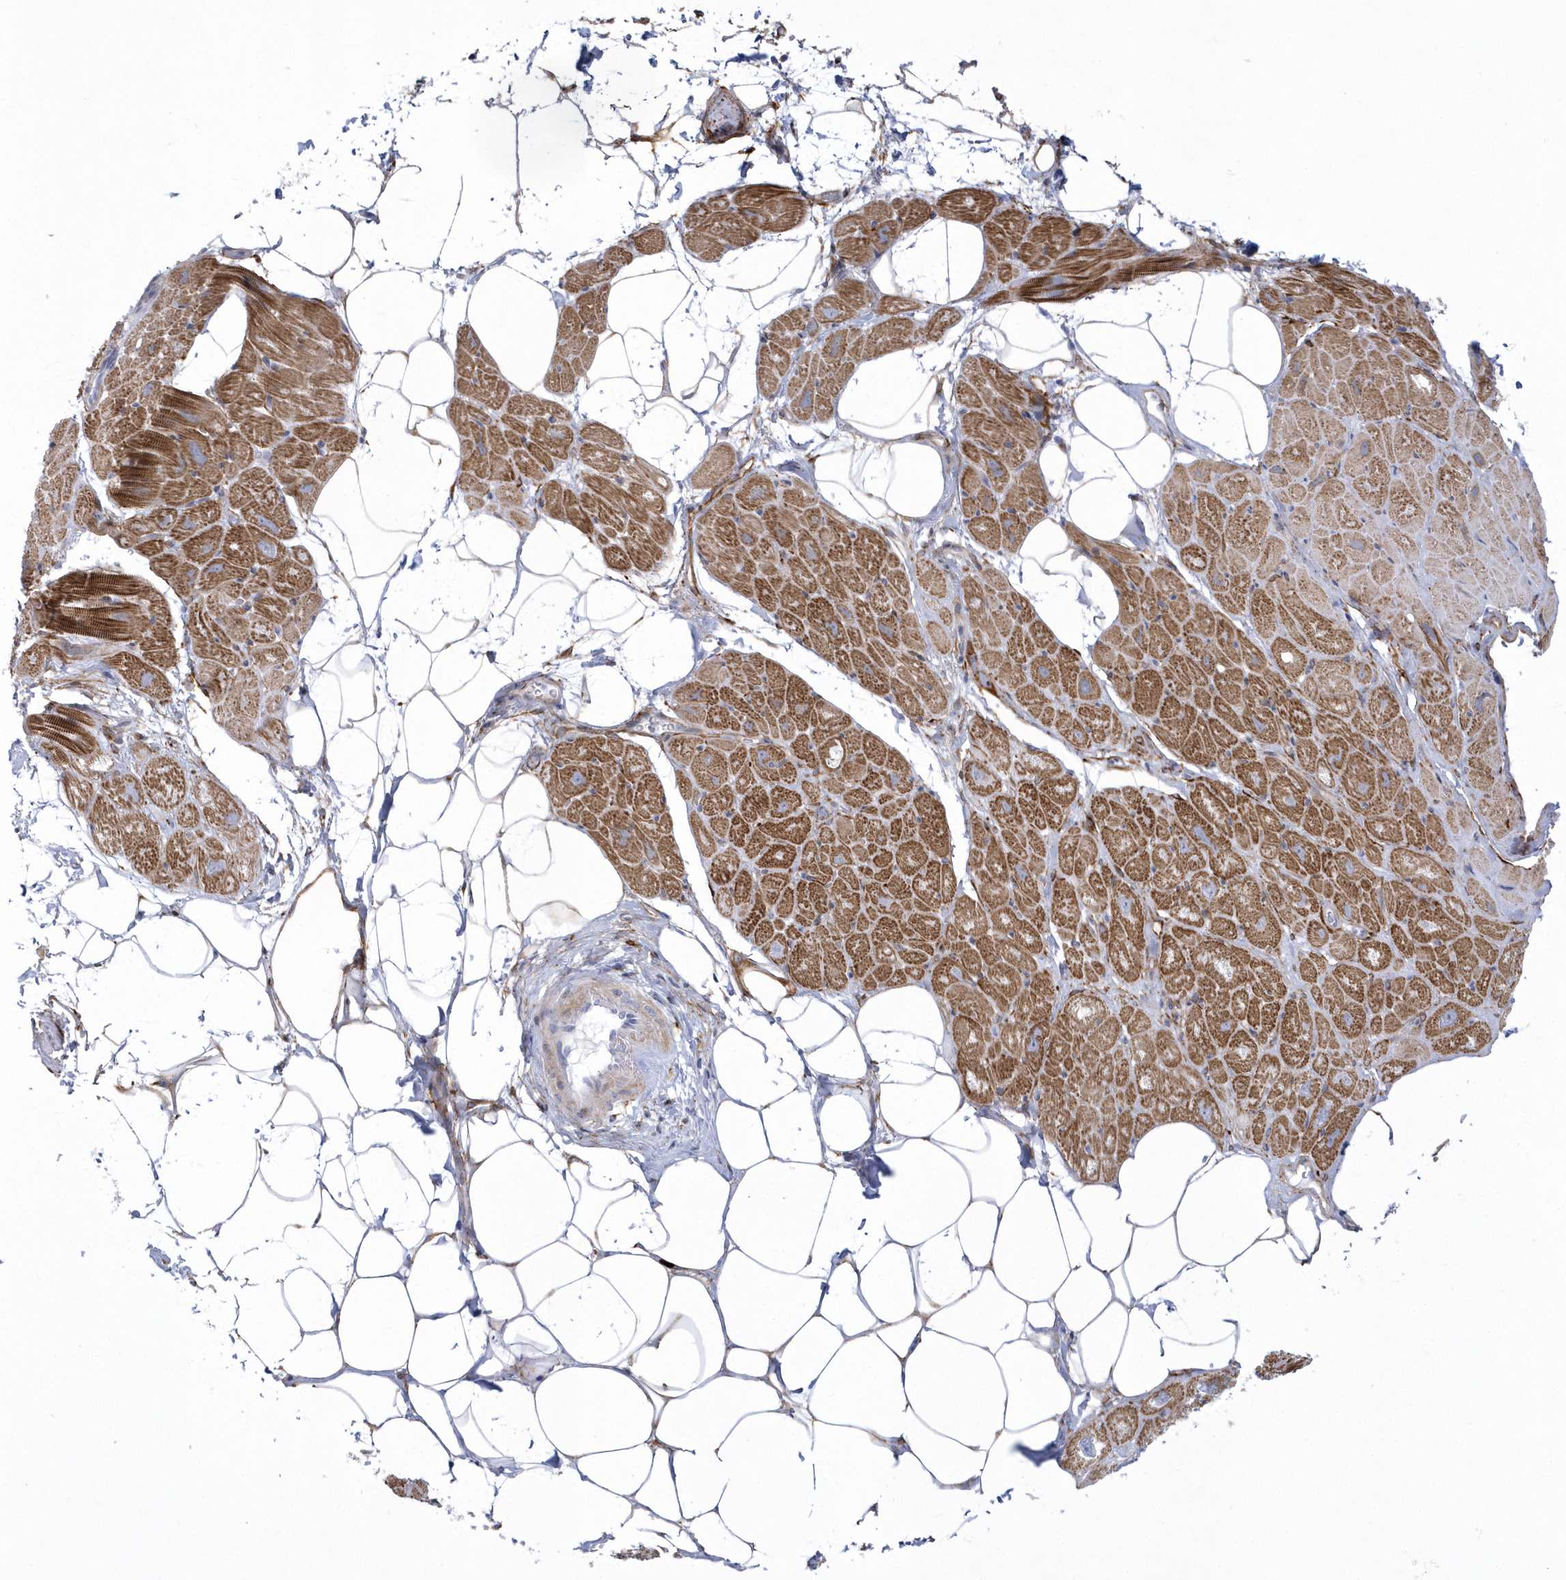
{"staining": {"intensity": "strong", "quantity": "25%-75%", "location": "cytoplasmic/membranous"}, "tissue": "heart muscle", "cell_type": "Cardiomyocytes", "image_type": "normal", "snomed": [{"axis": "morphology", "description": "Normal tissue, NOS"}, {"axis": "topography", "description": "Heart"}], "caption": "This is an image of immunohistochemistry staining of benign heart muscle, which shows strong expression in the cytoplasmic/membranous of cardiomyocytes.", "gene": "WDR27", "patient": {"sex": "male", "age": 50}}